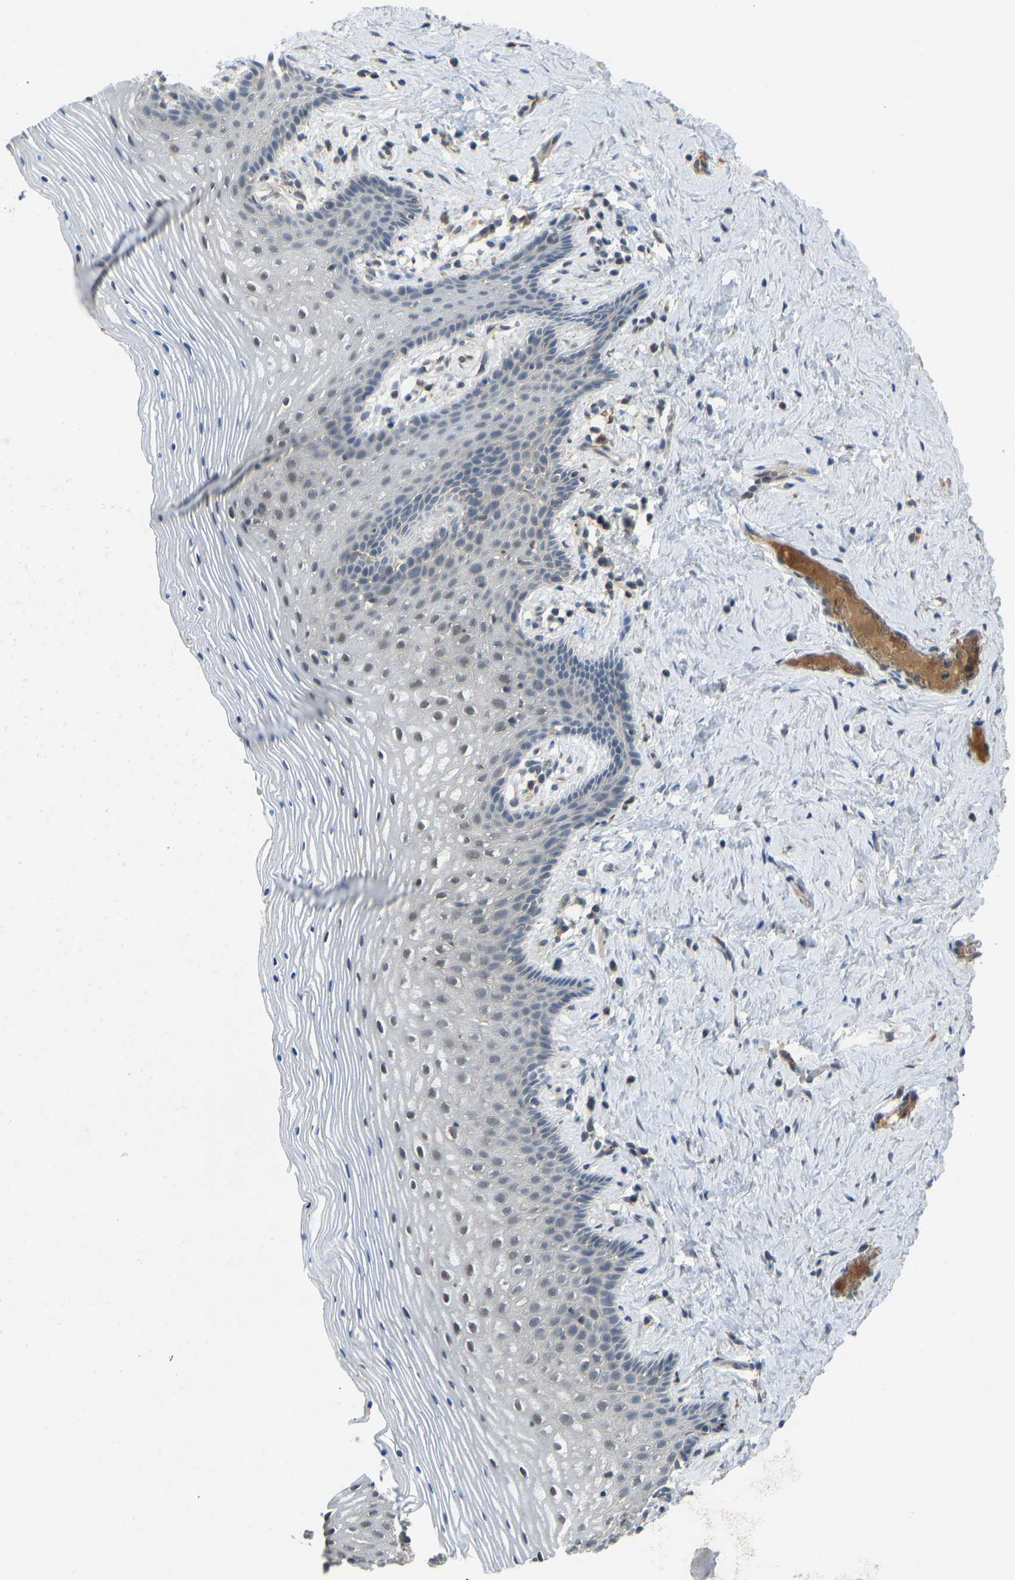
{"staining": {"intensity": "weak", "quantity": "<25%", "location": "nuclear"}, "tissue": "vagina", "cell_type": "Squamous epithelial cells", "image_type": "normal", "snomed": [{"axis": "morphology", "description": "Normal tissue, NOS"}, {"axis": "topography", "description": "Vagina"}], "caption": "Benign vagina was stained to show a protein in brown. There is no significant expression in squamous epithelial cells. Brightfield microscopy of immunohistochemistry stained with DAB (3,3'-diaminobenzidine) (brown) and hematoxylin (blue), captured at high magnification.", "gene": "ZNF251", "patient": {"sex": "female", "age": 32}}